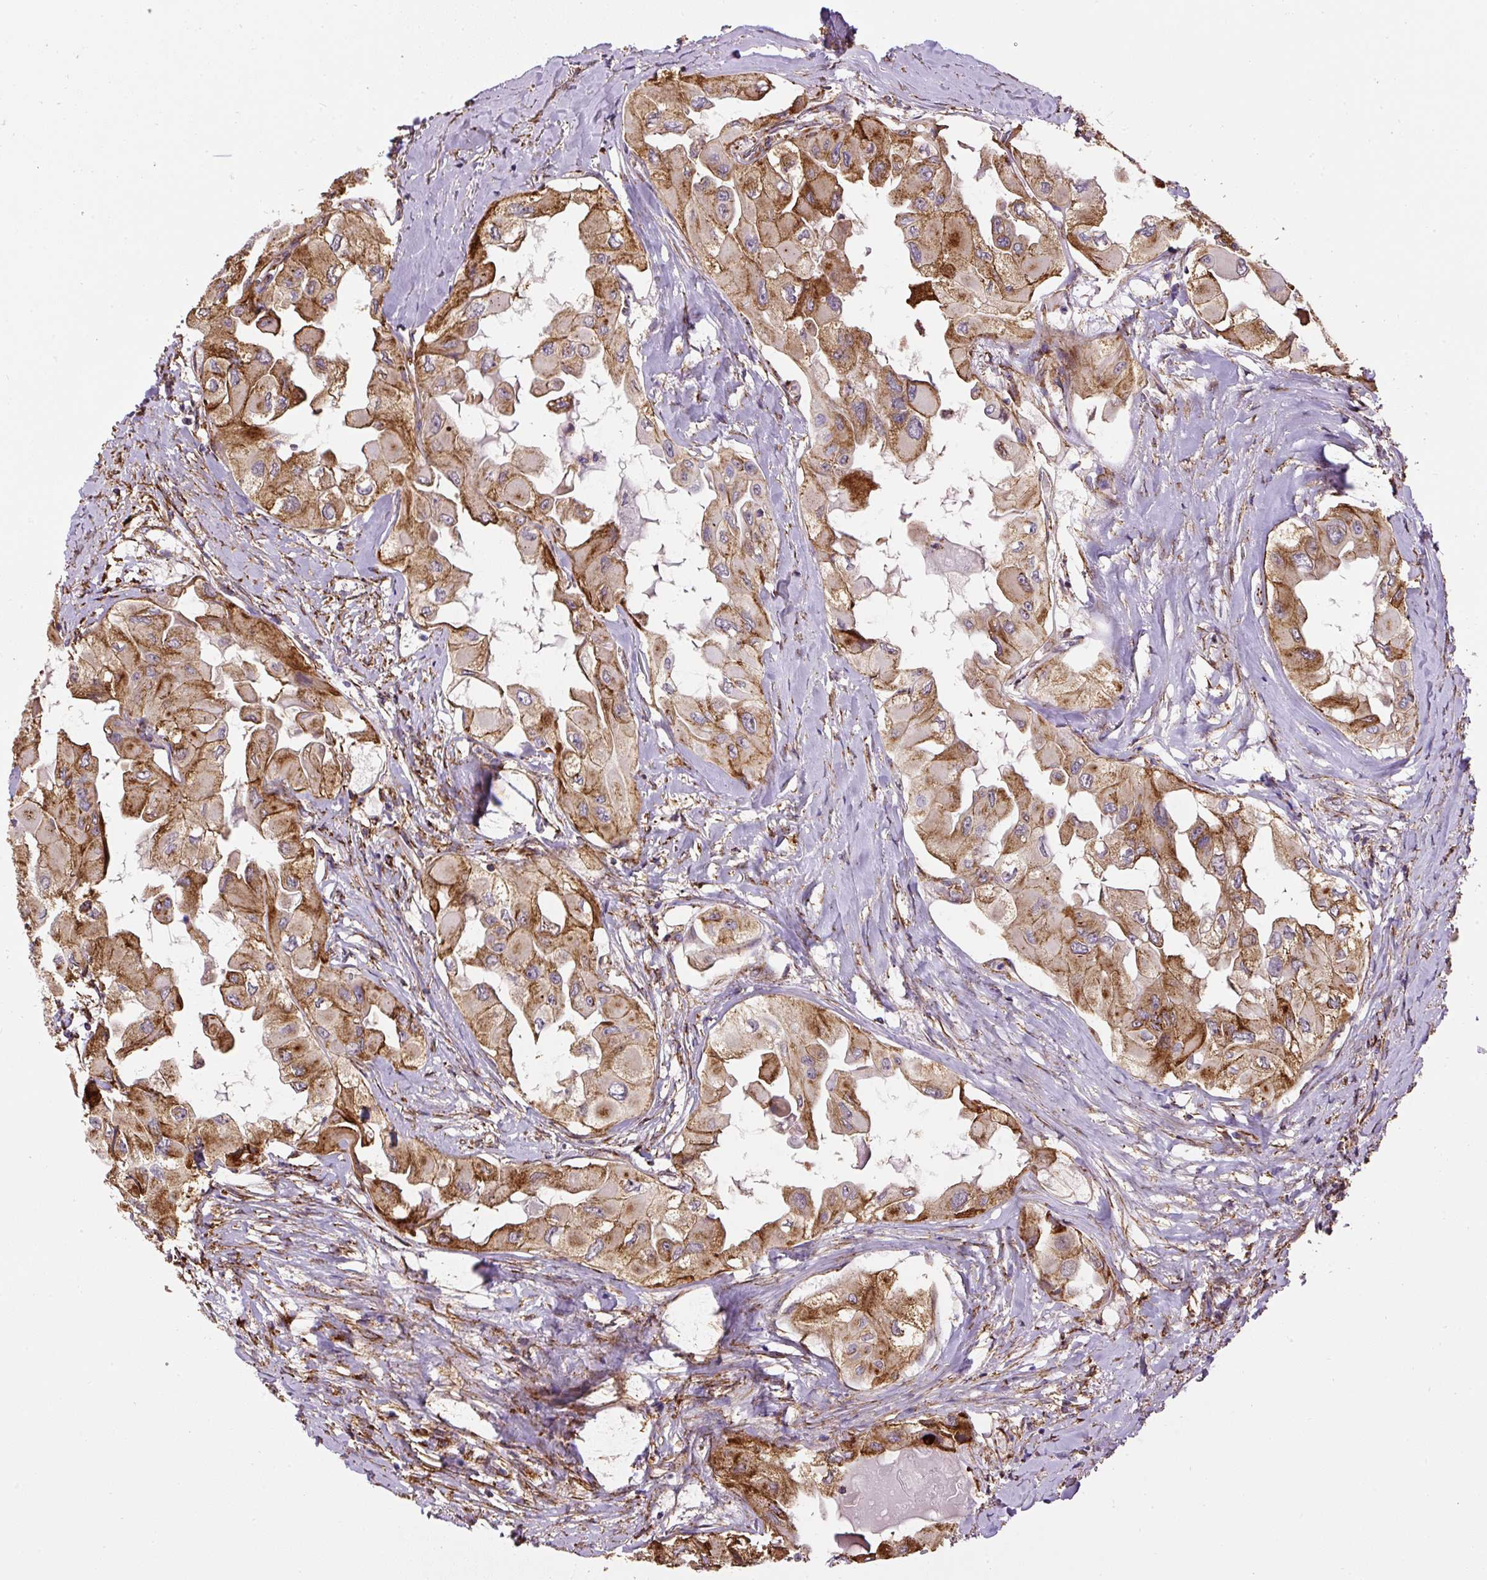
{"staining": {"intensity": "moderate", "quantity": ">75%", "location": "cytoplasmic/membranous"}, "tissue": "thyroid cancer", "cell_type": "Tumor cells", "image_type": "cancer", "snomed": [{"axis": "morphology", "description": "Normal tissue, NOS"}, {"axis": "morphology", "description": "Papillary adenocarcinoma, NOS"}, {"axis": "topography", "description": "Thyroid gland"}], "caption": "Thyroid cancer (papillary adenocarcinoma) stained with a protein marker demonstrates moderate staining in tumor cells.", "gene": "RNF170", "patient": {"sex": "female", "age": 59}}